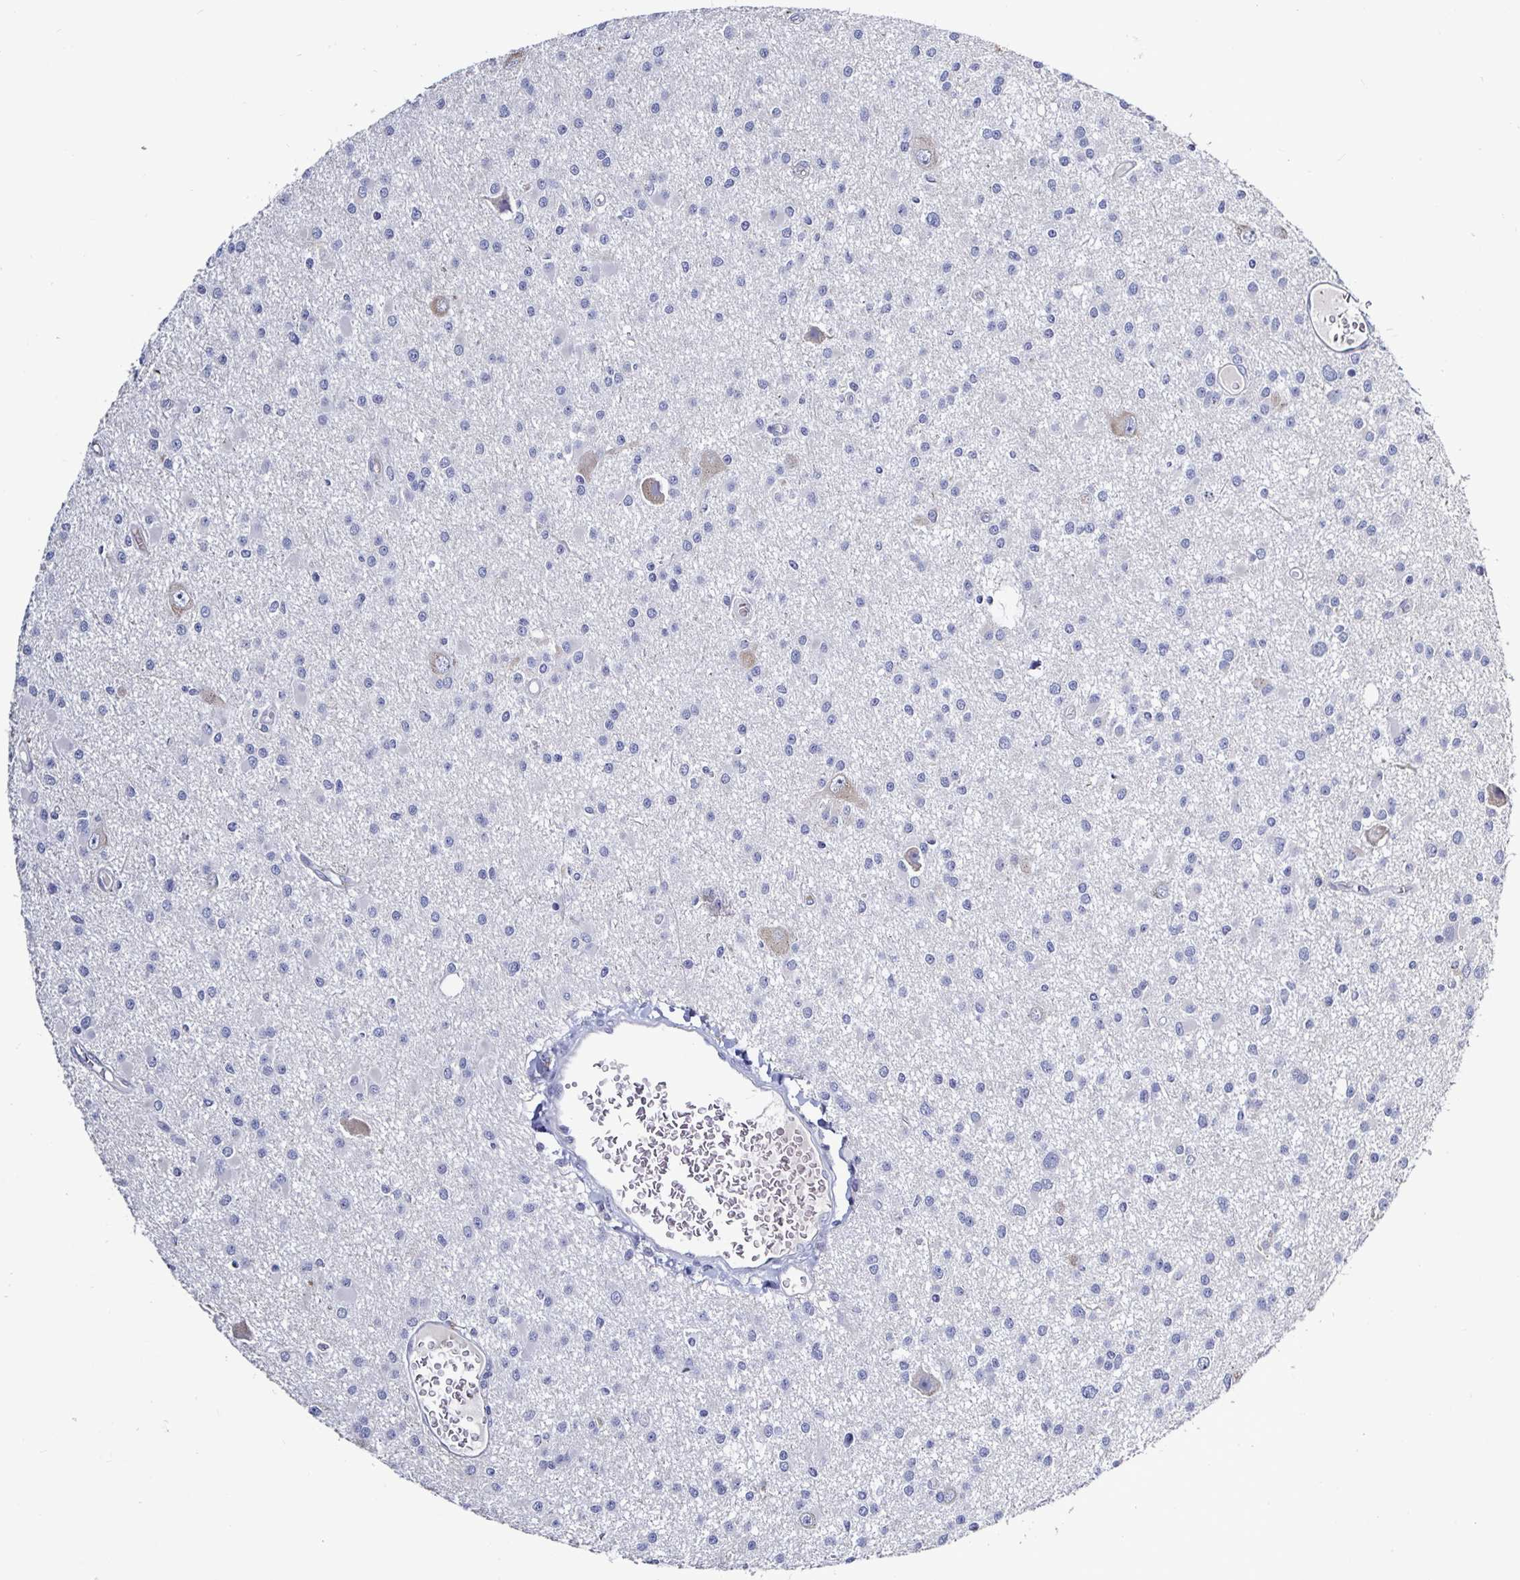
{"staining": {"intensity": "negative", "quantity": "none", "location": "none"}, "tissue": "glioma", "cell_type": "Tumor cells", "image_type": "cancer", "snomed": [{"axis": "morphology", "description": "Glioma, malignant, High grade"}, {"axis": "topography", "description": "Brain"}], "caption": "This is an immunohistochemistry (IHC) photomicrograph of human glioma. There is no expression in tumor cells.", "gene": "ACSBG2", "patient": {"sex": "male", "age": 54}}